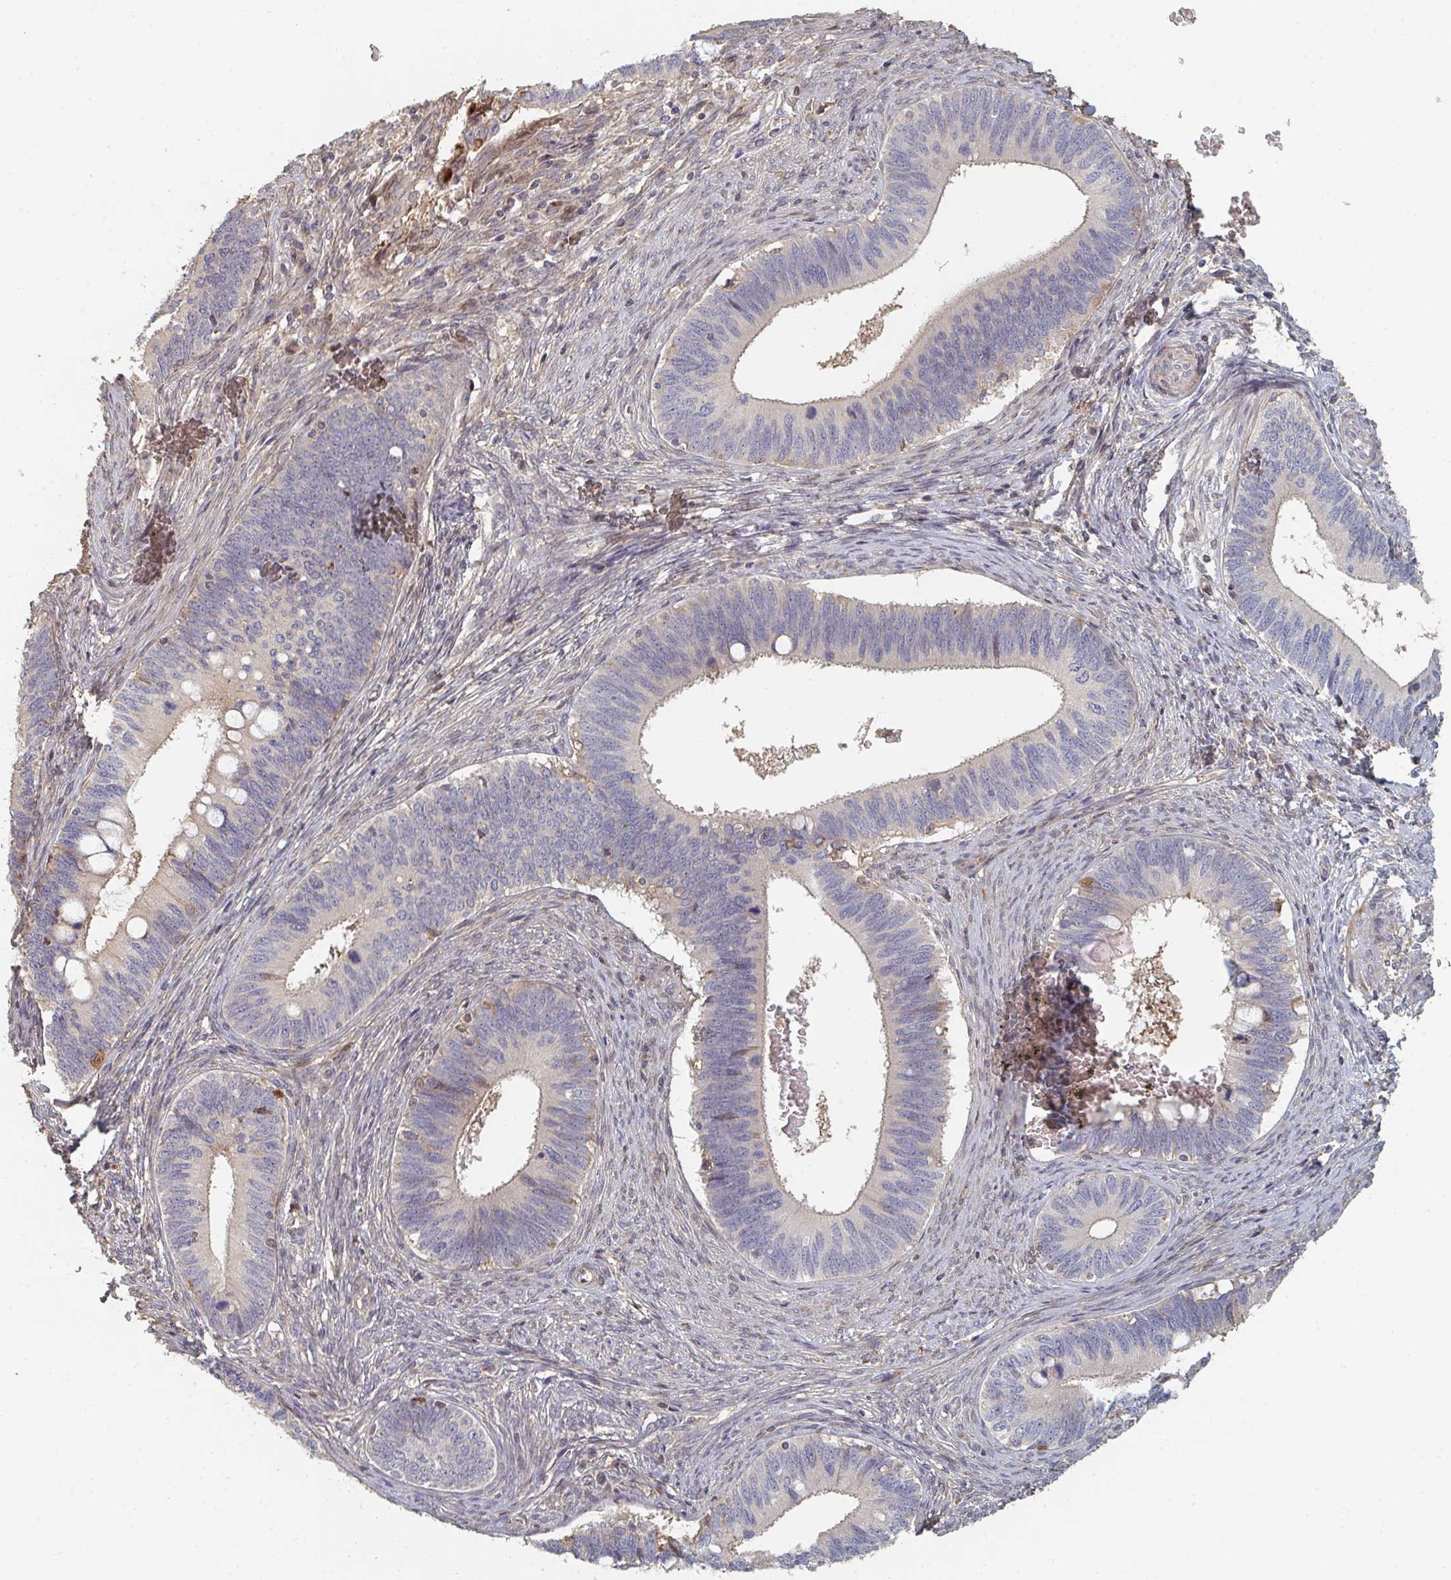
{"staining": {"intensity": "negative", "quantity": "none", "location": "none"}, "tissue": "cervical cancer", "cell_type": "Tumor cells", "image_type": "cancer", "snomed": [{"axis": "morphology", "description": "Adenocarcinoma, NOS"}, {"axis": "topography", "description": "Cervix"}], "caption": "This is a histopathology image of immunohistochemistry staining of cervical adenocarcinoma, which shows no staining in tumor cells. Brightfield microscopy of immunohistochemistry stained with DAB (brown) and hematoxylin (blue), captured at high magnification.", "gene": "PTEN", "patient": {"sex": "female", "age": 42}}